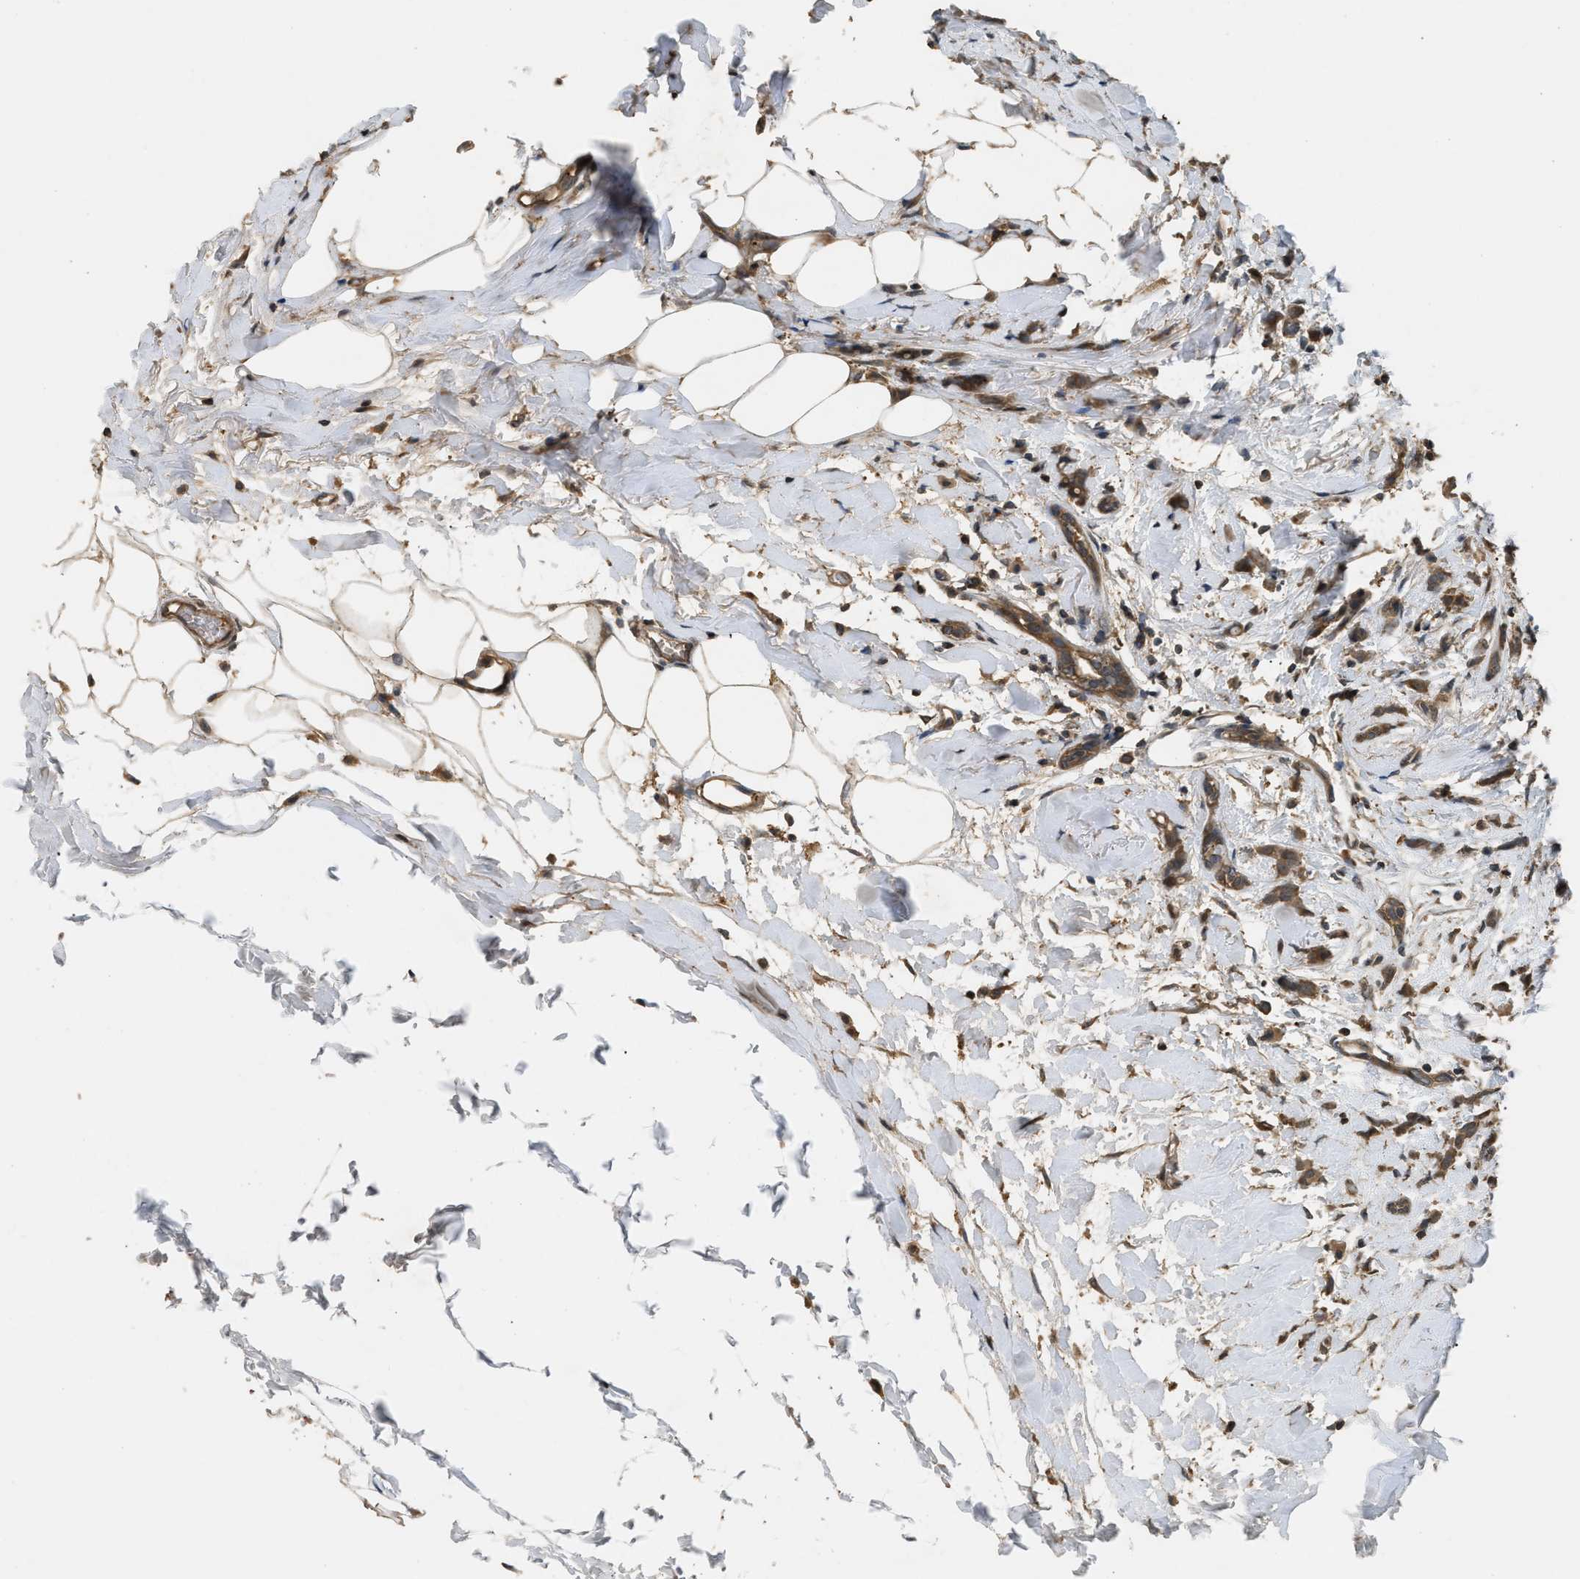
{"staining": {"intensity": "moderate", "quantity": ">75%", "location": "cytoplasmic/membranous"}, "tissue": "breast cancer", "cell_type": "Tumor cells", "image_type": "cancer", "snomed": [{"axis": "morphology", "description": "Lobular carcinoma, in situ"}, {"axis": "morphology", "description": "Lobular carcinoma"}, {"axis": "topography", "description": "Breast"}], "caption": "The immunohistochemical stain shows moderate cytoplasmic/membranous positivity in tumor cells of breast cancer tissue.", "gene": "ARHGDIA", "patient": {"sex": "female", "age": 41}}